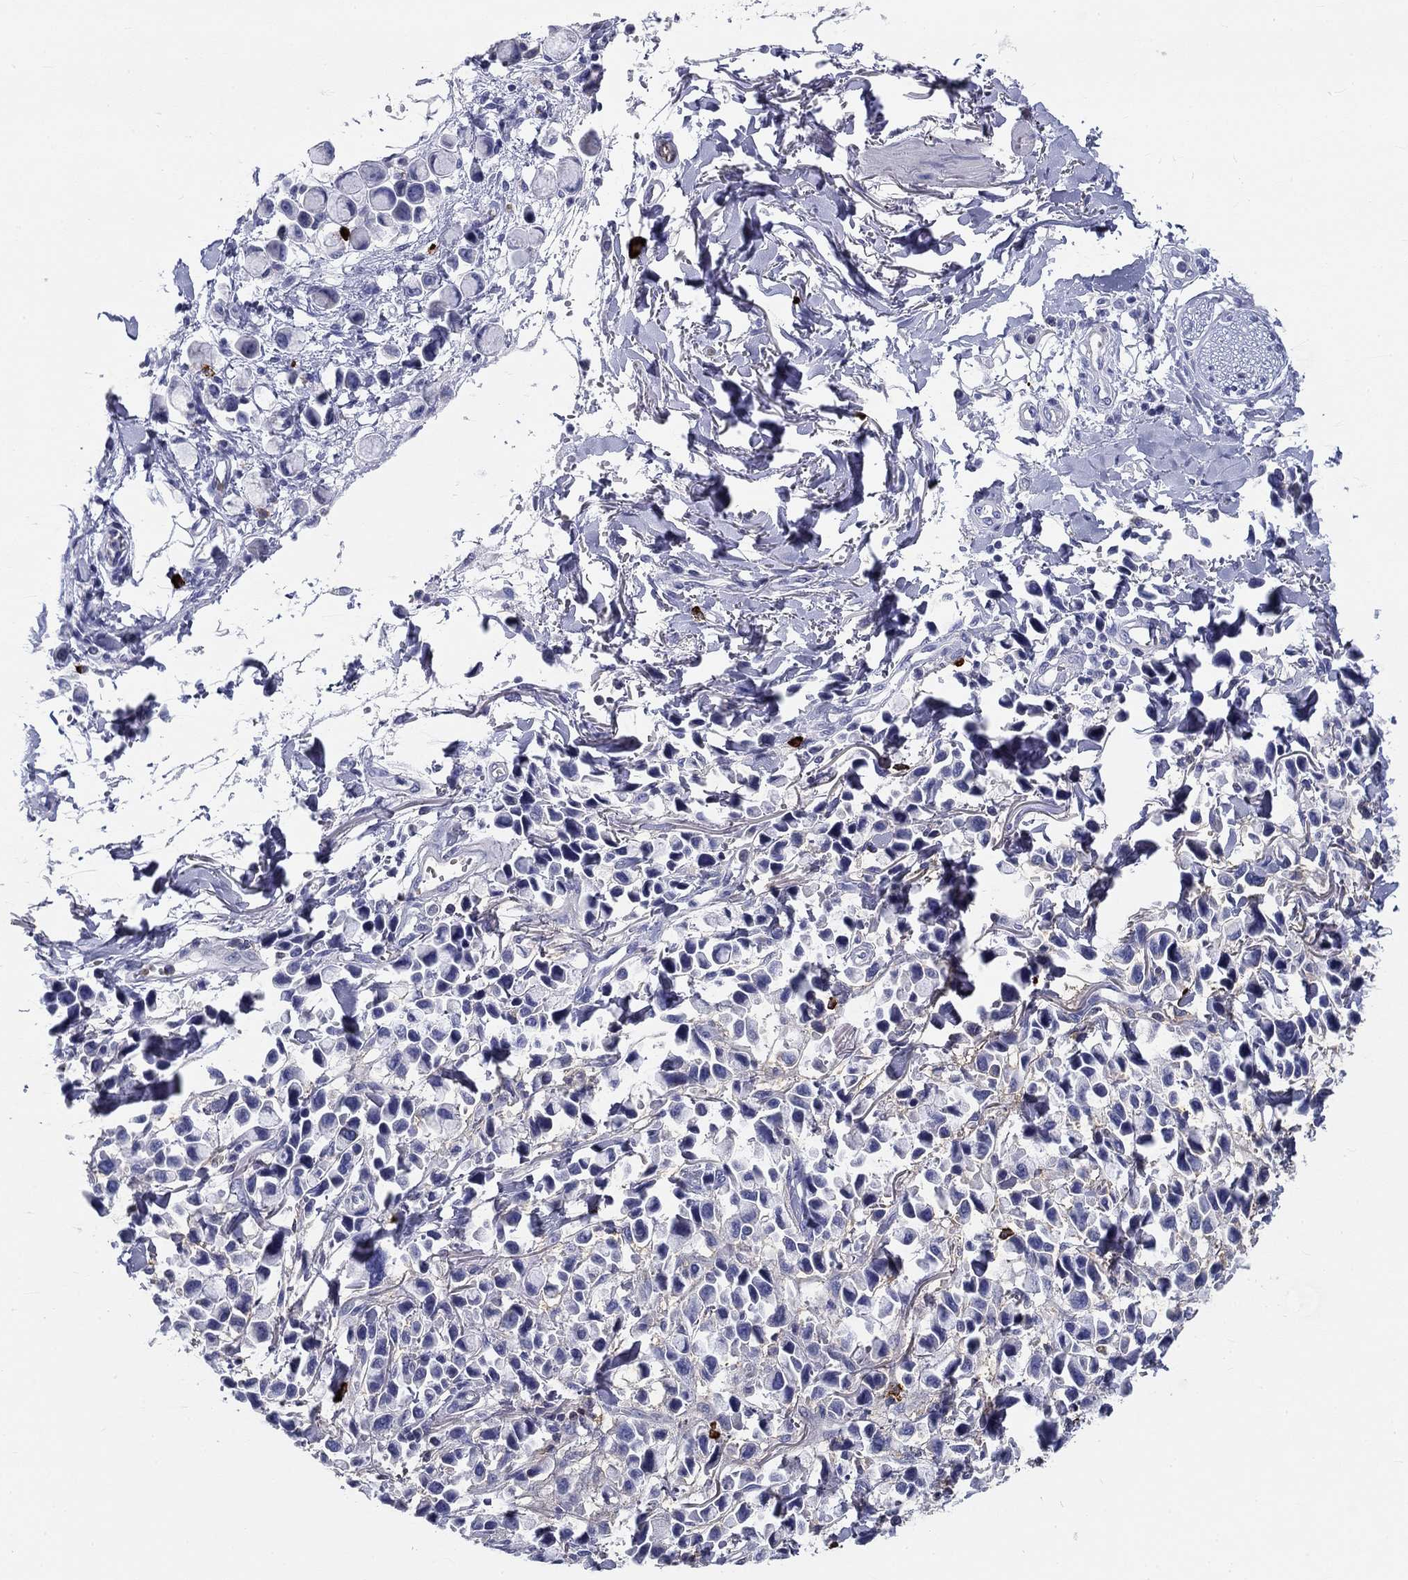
{"staining": {"intensity": "negative", "quantity": "none", "location": "none"}, "tissue": "stomach cancer", "cell_type": "Tumor cells", "image_type": "cancer", "snomed": [{"axis": "morphology", "description": "Adenocarcinoma, NOS"}, {"axis": "topography", "description": "Stomach"}], "caption": "IHC histopathology image of neoplastic tissue: stomach adenocarcinoma stained with DAB (3,3'-diaminobenzidine) demonstrates no significant protein expression in tumor cells.", "gene": "CD40LG", "patient": {"sex": "female", "age": 81}}